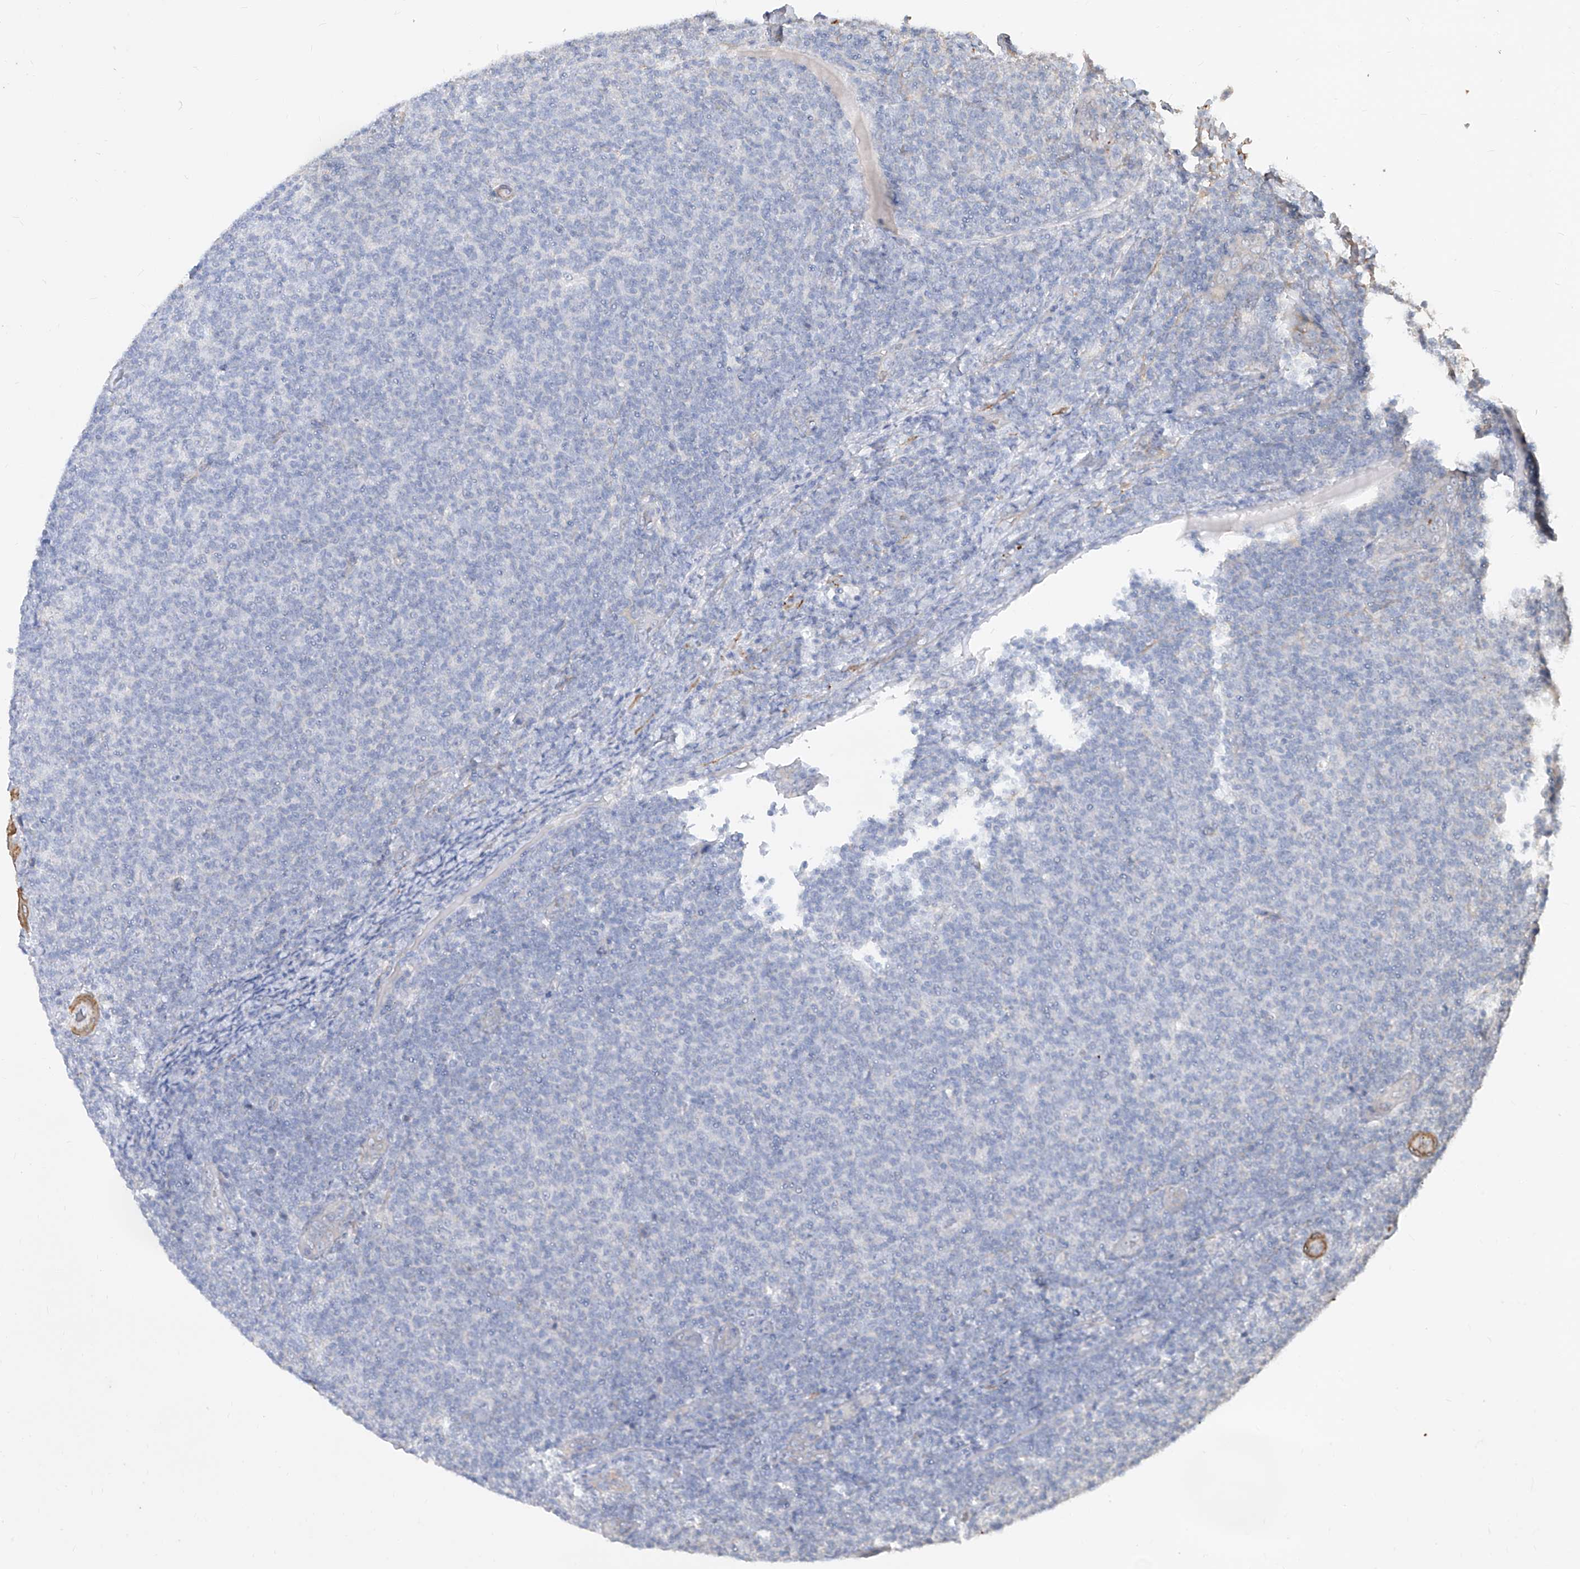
{"staining": {"intensity": "negative", "quantity": "none", "location": "none"}, "tissue": "lymphoma", "cell_type": "Tumor cells", "image_type": "cancer", "snomed": [{"axis": "morphology", "description": "Malignant lymphoma, non-Hodgkin's type, Low grade"}, {"axis": "topography", "description": "Lymph node"}], "caption": "An image of malignant lymphoma, non-Hodgkin's type (low-grade) stained for a protein demonstrates no brown staining in tumor cells.", "gene": "FAM83B", "patient": {"sex": "male", "age": 66}}